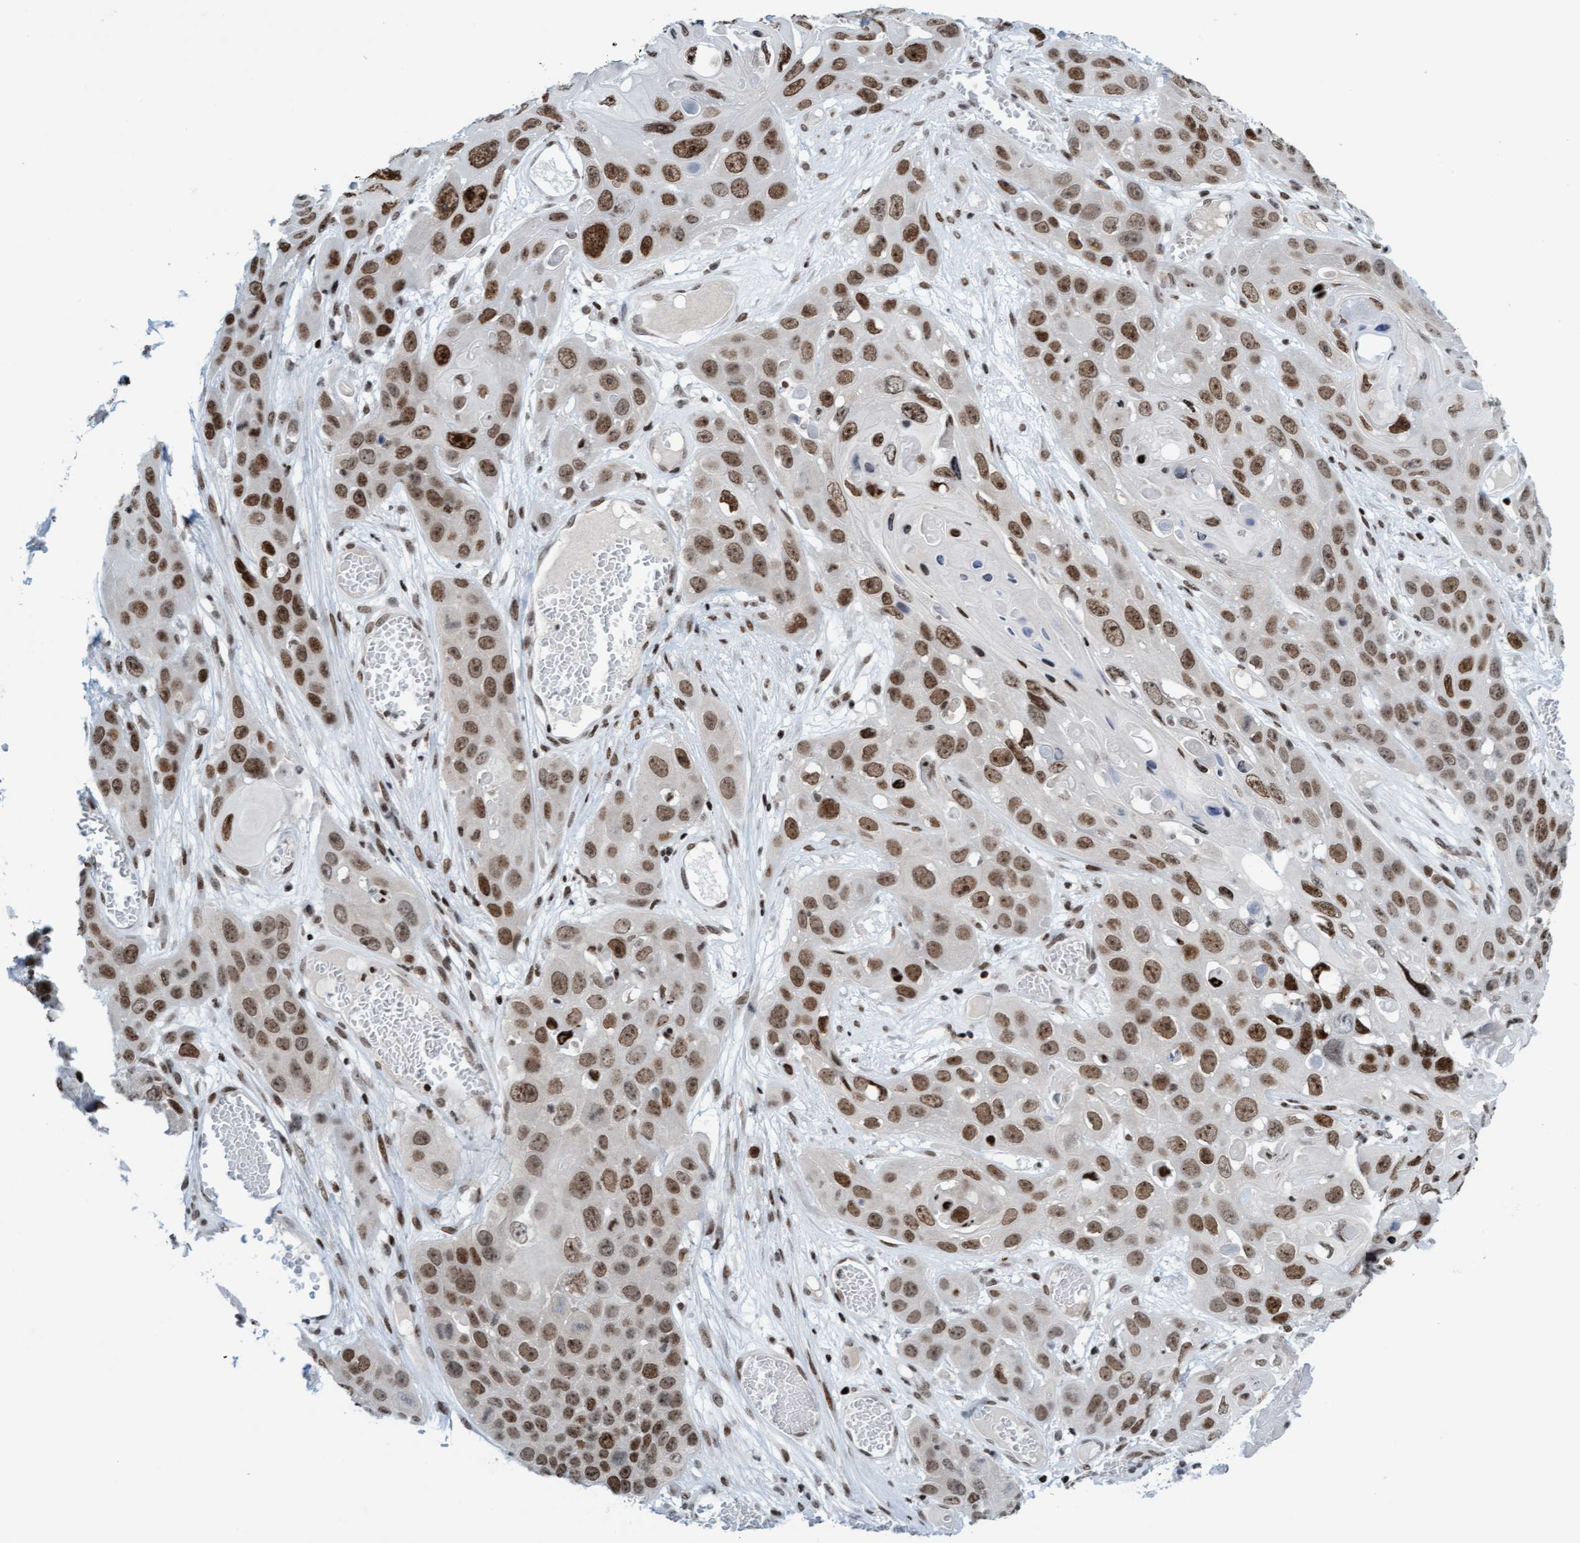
{"staining": {"intensity": "moderate", "quantity": ">75%", "location": "nuclear"}, "tissue": "skin cancer", "cell_type": "Tumor cells", "image_type": "cancer", "snomed": [{"axis": "morphology", "description": "Squamous cell carcinoma, NOS"}, {"axis": "topography", "description": "Skin"}], "caption": "Brown immunohistochemical staining in skin squamous cell carcinoma displays moderate nuclear staining in approximately >75% of tumor cells.", "gene": "GLRX2", "patient": {"sex": "male", "age": 55}}